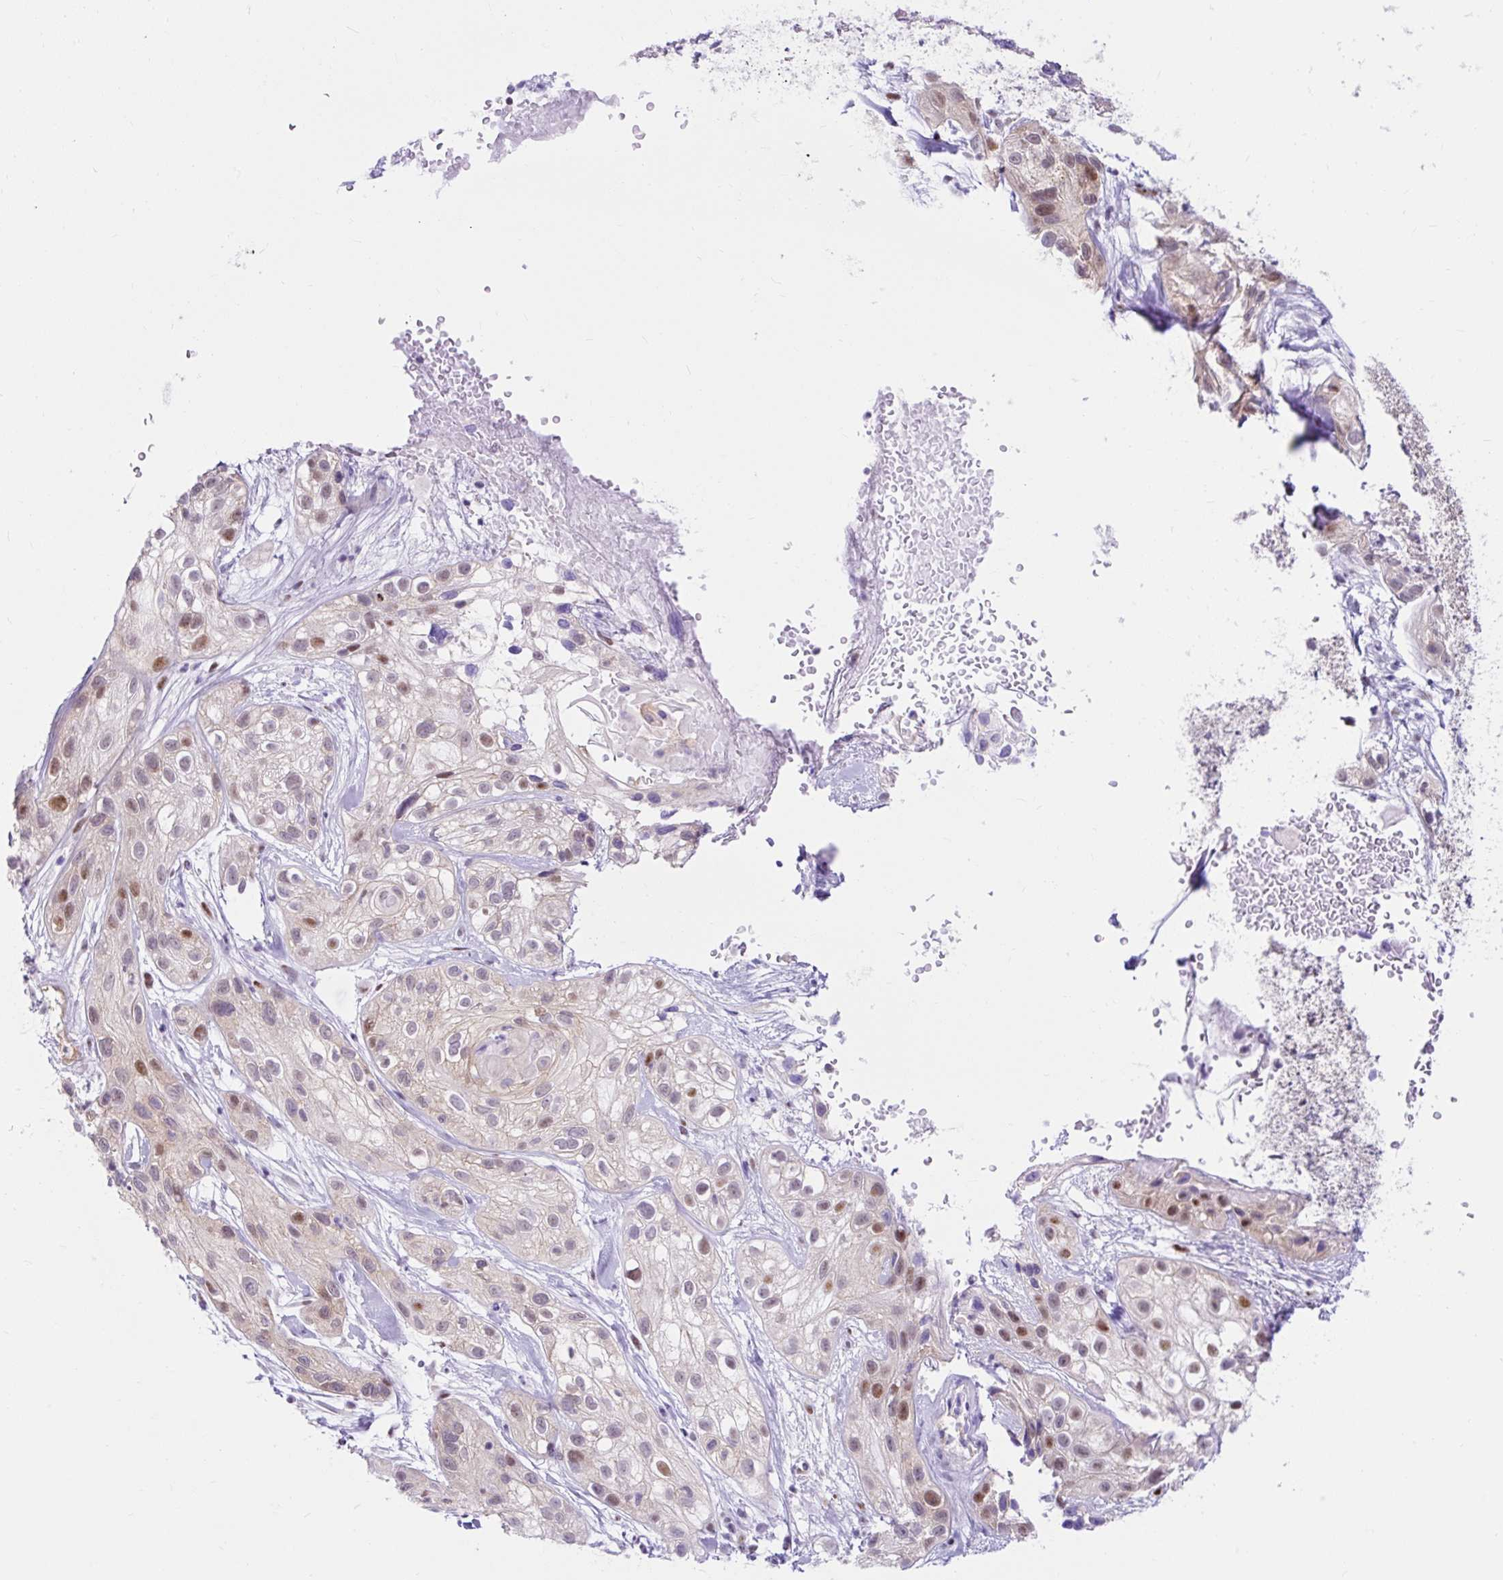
{"staining": {"intensity": "moderate", "quantity": "<25%", "location": "nuclear"}, "tissue": "skin cancer", "cell_type": "Tumor cells", "image_type": "cancer", "snomed": [{"axis": "morphology", "description": "Squamous cell carcinoma, NOS"}, {"axis": "topography", "description": "Skin"}], "caption": "Skin cancer (squamous cell carcinoma) was stained to show a protein in brown. There is low levels of moderate nuclear positivity in approximately <25% of tumor cells.", "gene": "HIP1R", "patient": {"sex": "male", "age": 82}}